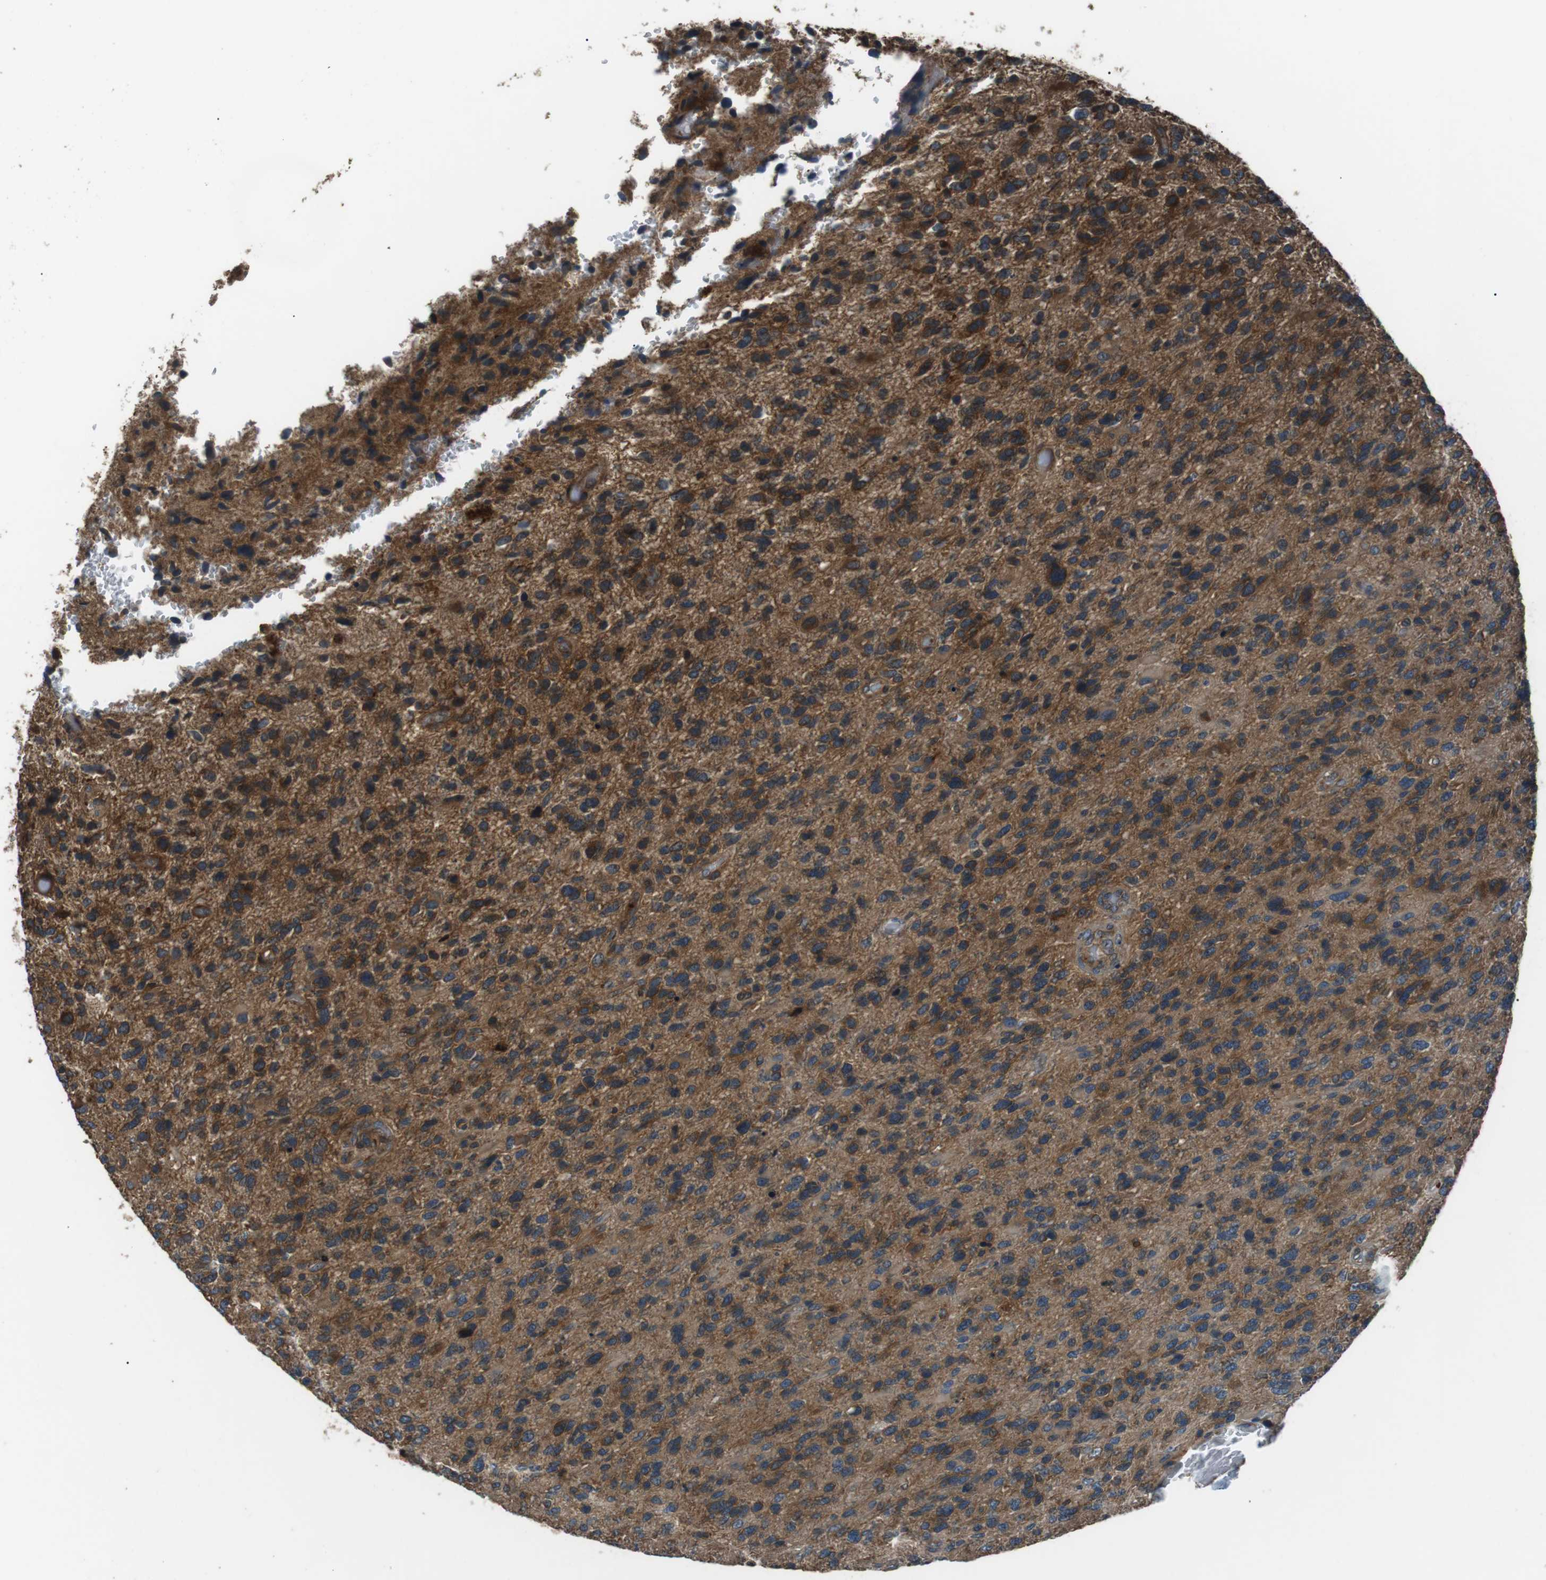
{"staining": {"intensity": "moderate", "quantity": ">75%", "location": "cytoplasmic/membranous"}, "tissue": "glioma", "cell_type": "Tumor cells", "image_type": "cancer", "snomed": [{"axis": "morphology", "description": "Glioma, malignant, High grade"}, {"axis": "topography", "description": "Brain"}], "caption": "This is an image of immunohistochemistry (IHC) staining of high-grade glioma (malignant), which shows moderate expression in the cytoplasmic/membranous of tumor cells.", "gene": "GPR161", "patient": {"sex": "female", "age": 58}}